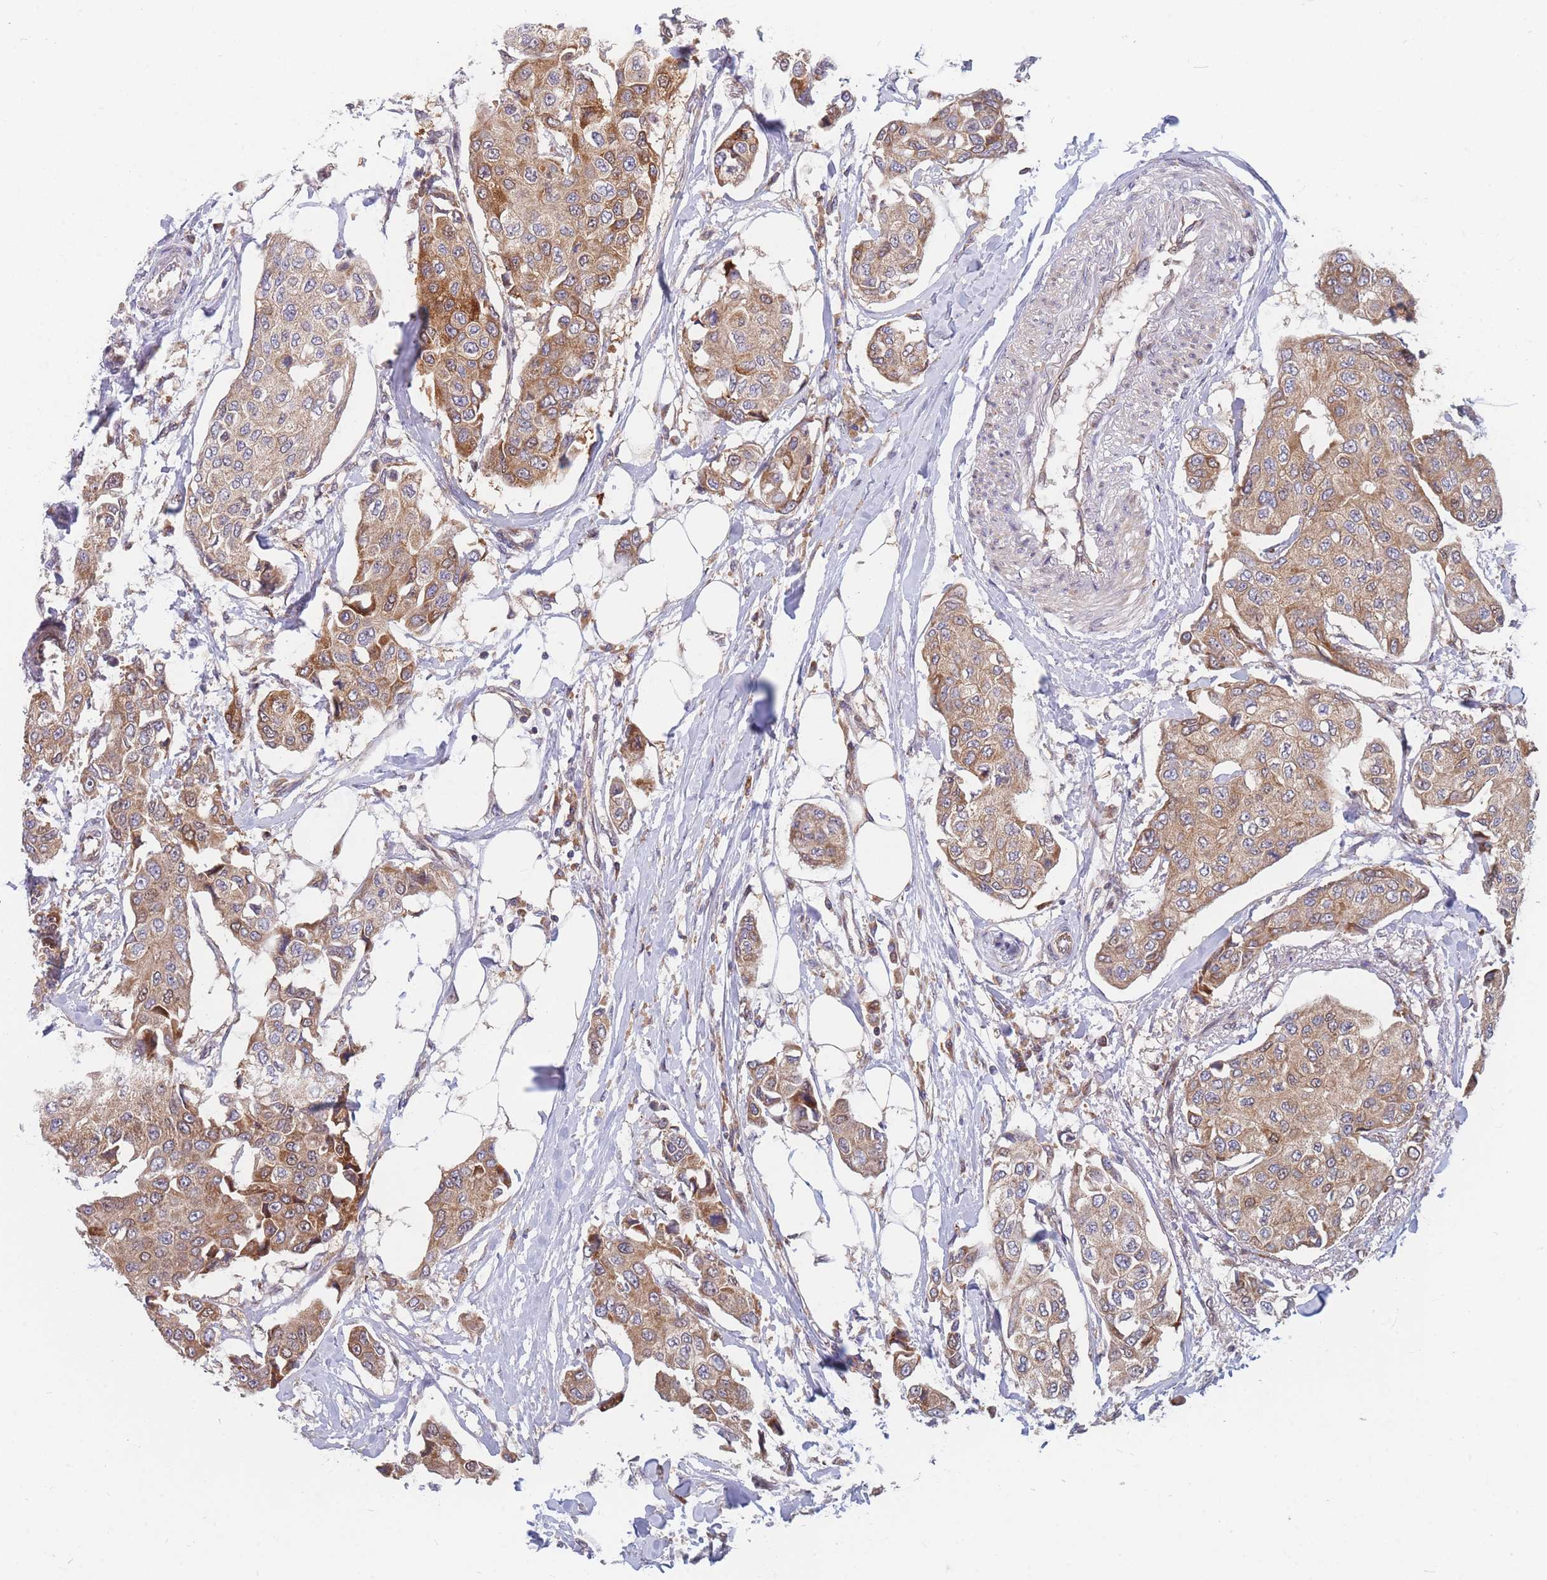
{"staining": {"intensity": "moderate", "quantity": ">75%", "location": "cytoplasmic/membranous"}, "tissue": "breast cancer", "cell_type": "Tumor cells", "image_type": "cancer", "snomed": [{"axis": "morphology", "description": "Duct carcinoma"}, {"axis": "topography", "description": "Breast"}], "caption": "Immunohistochemistry (IHC) histopathology image of neoplastic tissue: human breast infiltrating ductal carcinoma stained using IHC displays medium levels of moderate protein expression localized specifically in the cytoplasmic/membranous of tumor cells, appearing as a cytoplasmic/membranous brown color.", "gene": "TMEM131L", "patient": {"sex": "female", "age": 80}}